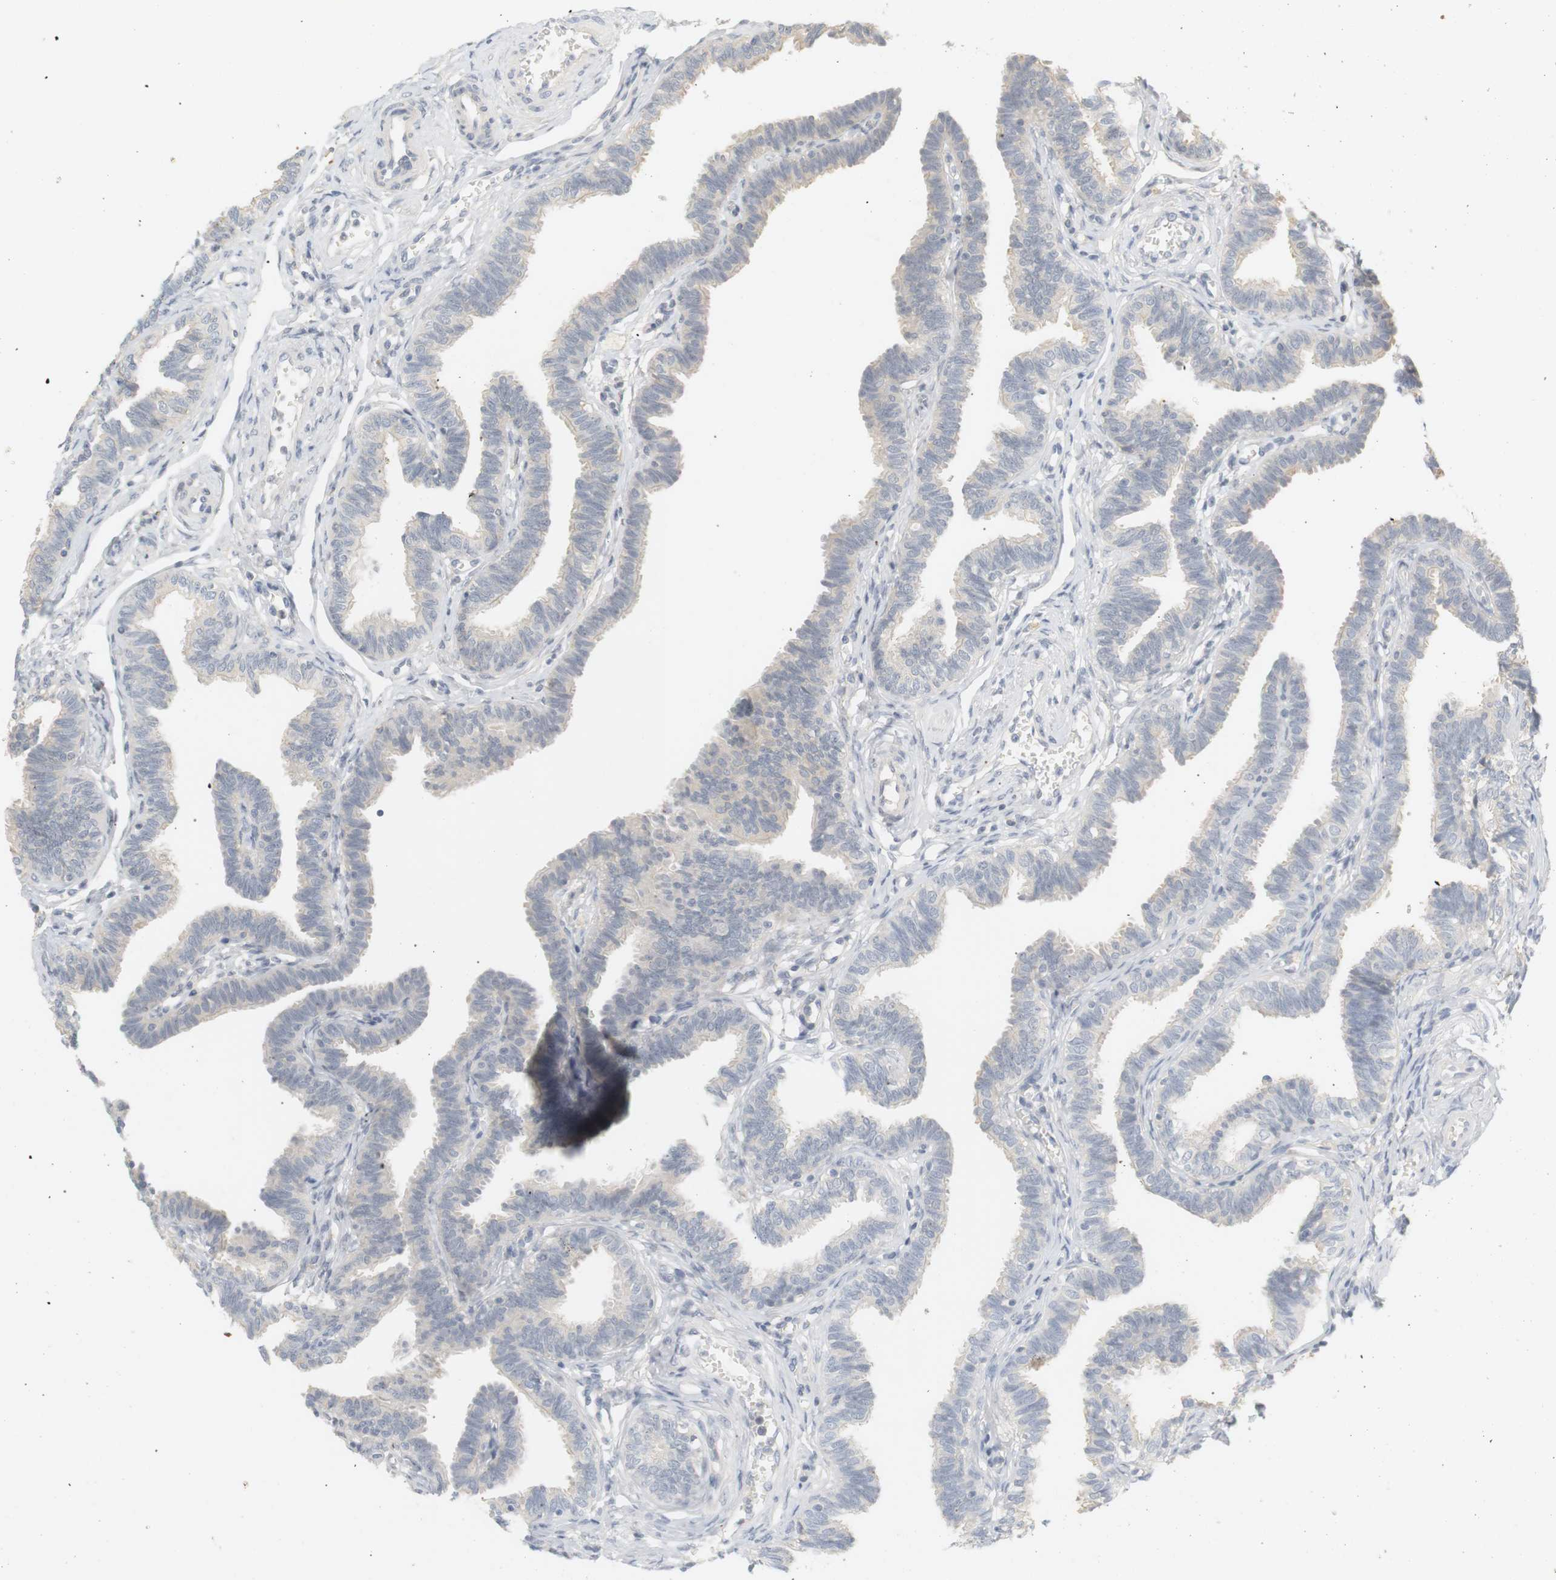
{"staining": {"intensity": "weak", "quantity": "<25%", "location": "cytoplasmic/membranous"}, "tissue": "fallopian tube", "cell_type": "Glandular cells", "image_type": "normal", "snomed": [{"axis": "morphology", "description": "Normal tissue, NOS"}, {"axis": "topography", "description": "Fallopian tube"}, {"axis": "topography", "description": "Ovary"}], "caption": "This is a photomicrograph of IHC staining of benign fallopian tube, which shows no staining in glandular cells. The staining was performed using DAB to visualize the protein expression in brown, while the nuclei were stained in blue with hematoxylin (Magnification: 20x).", "gene": "RTN3", "patient": {"sex": "female", "age": 23}}